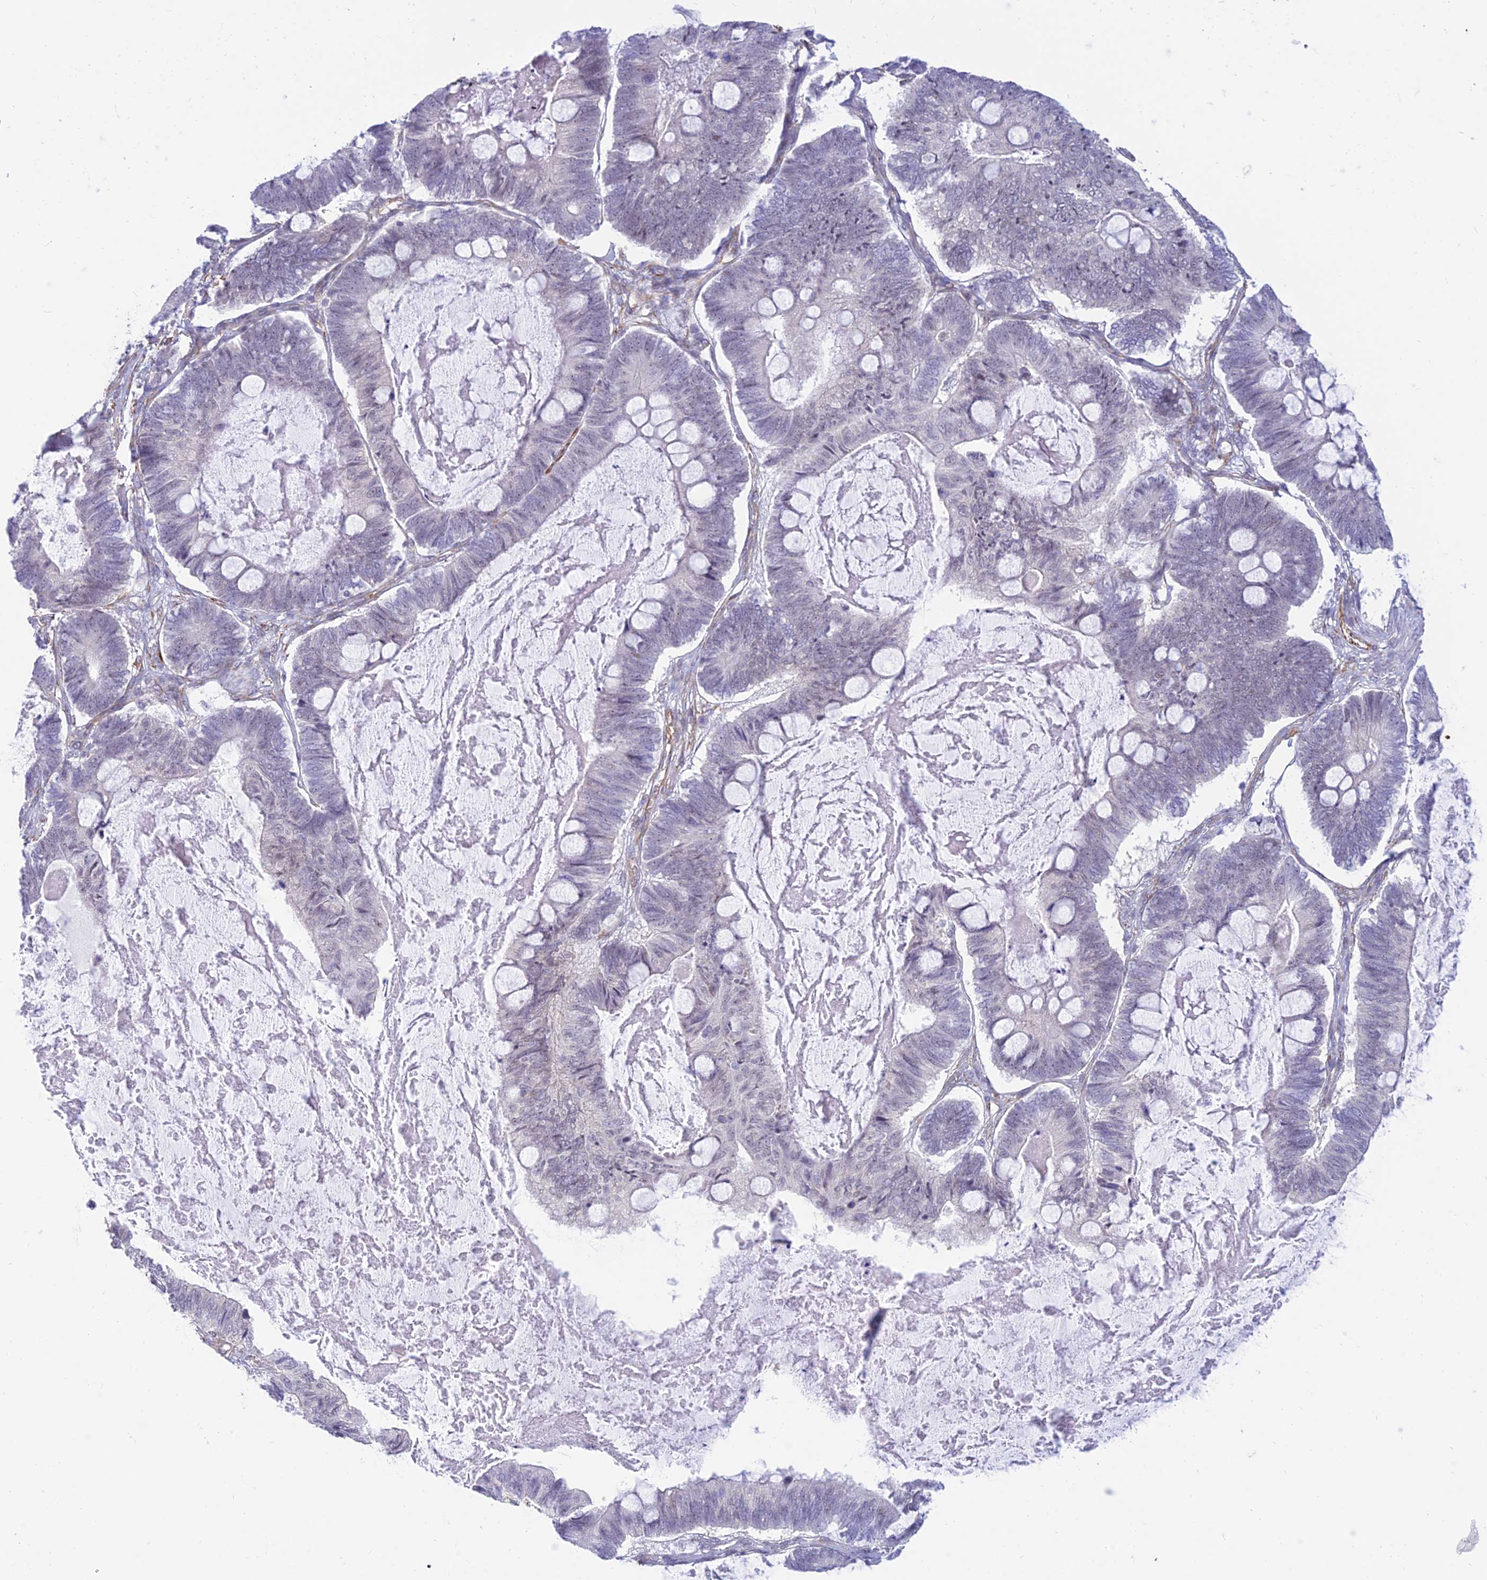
{"staining": {"intensity": "negative", "quantity": "none", "location": "none"}, "tissue": "ovarian cancer", "cell_type": "Tumor cells", "image_type": "cancer", "snomed": [{"axis": "morphology", "description": "Cystadenocarcinoma, mucinous, NOS"}, {"axis": "topography", "description": "Ovary"}], "caption": "Mucinous cystadenocarcinoma (ovarian) was stained to show a protein in brown. There is no significant expression in tumor cells. Brightfield microscopy of immunohistochemistry (IHC) stained with DAB (3,3'-diaminobenzidine) (brown) and hematoxylin (blue), captured at high magnification.", "gene": "SAPCD2", "patient": {"sex": "female", "age": 61}}